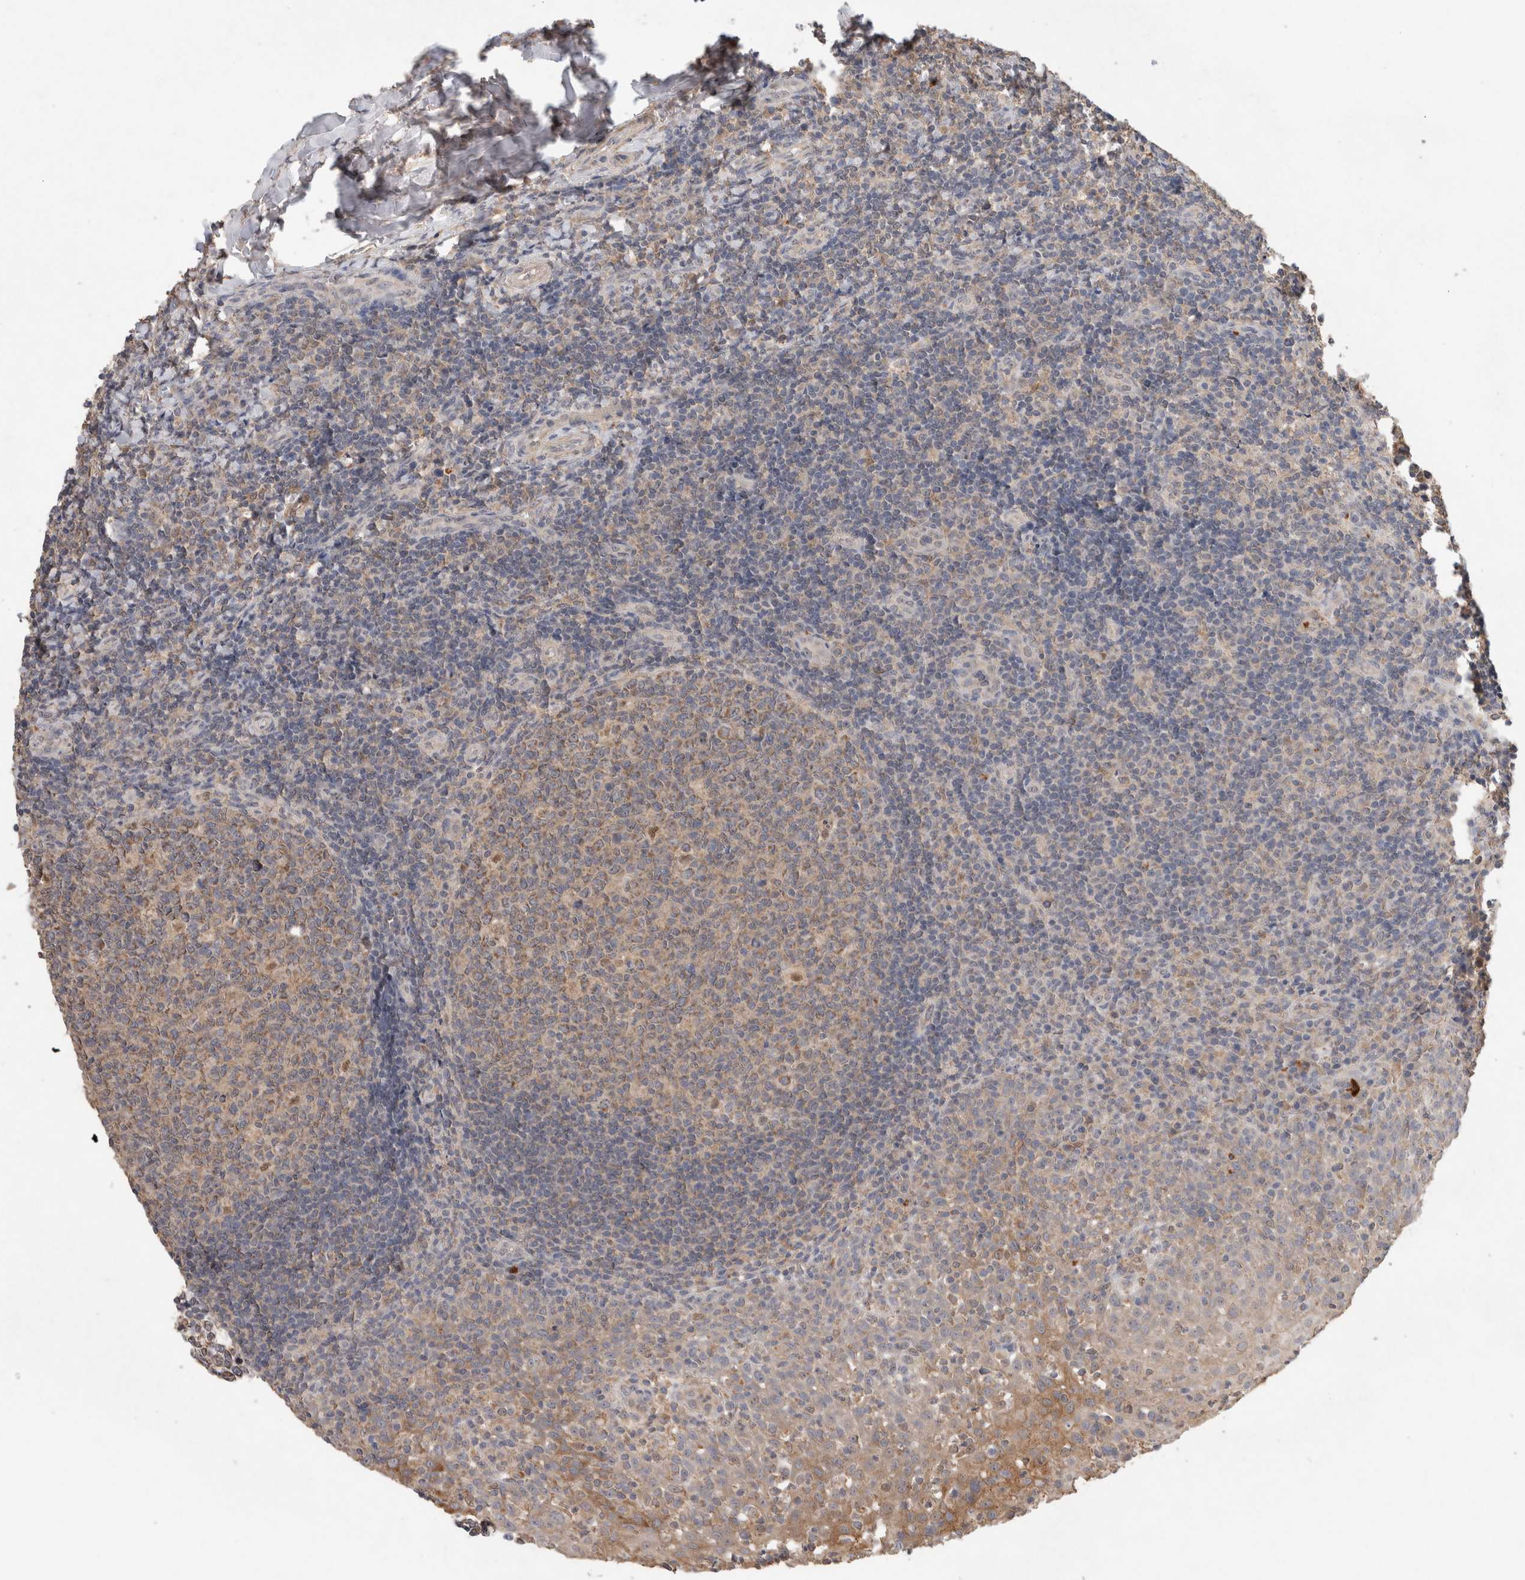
{"staining": {"intensity": "moderate", "quantity": ">75%", "location": "cytoplasmic/membranous"}, "tissue": "tonsil", "cell_type": "Germinal center cells", "image_type": "normal", "snomed": [{"axis": "morphology", "description": "Normal tissue, NOS"}, {"axis": "topography", "description": "Tonsil"}], "caption": "A medium amount of moderate cytoplasmic/membranous positivity is seen in about >75% of germinal center cells in normal tonsil.", "gene": "RAB14", "patient": {"sex": "female", "age": 19}}